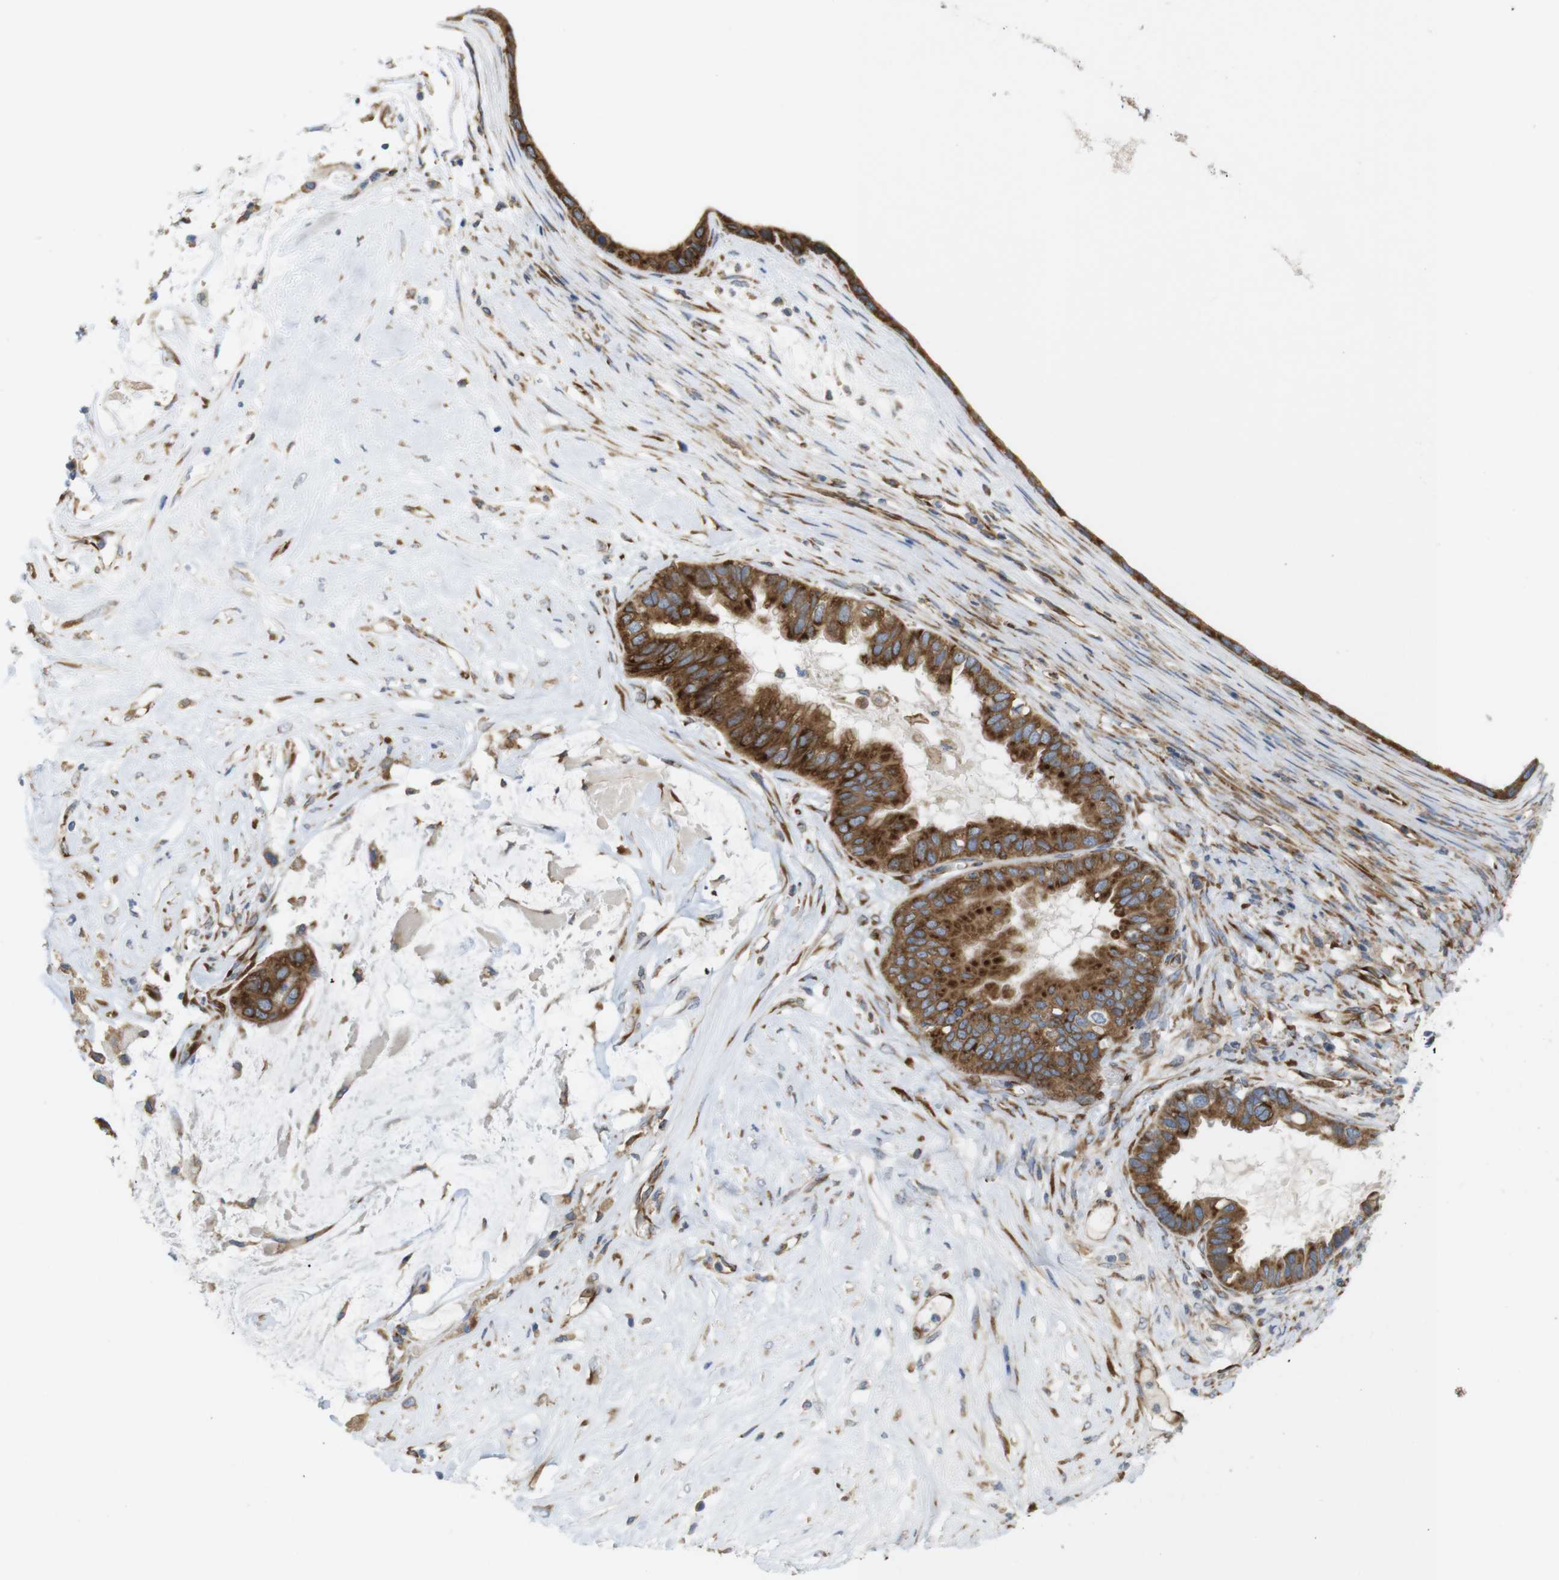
{"staining": {"intensity": "strong", "quantity": ">75%", "location": "cytoplasmic/membranous"}, "tissue": "ovarian cancer", "cell_type": "Tumor cells", "image_type": "cancer", "snomed": [{"axis": "morphology", "description": "Cystadenocarcinoma, mucinous, NOS"}, {"axis": "topography", "description": "Ovary"}], "caption": "Immunohistochemistry photomicrograph of human mucinous cystadenocarcinoma (ovarian) stained for a protein (brown), which exhibits high levels of strong cytoplasmic/membranous positivity in approximately >75% of tumor cells.", "gene": "PCNX2", "patient": {"sex": "female", "age": 80}}